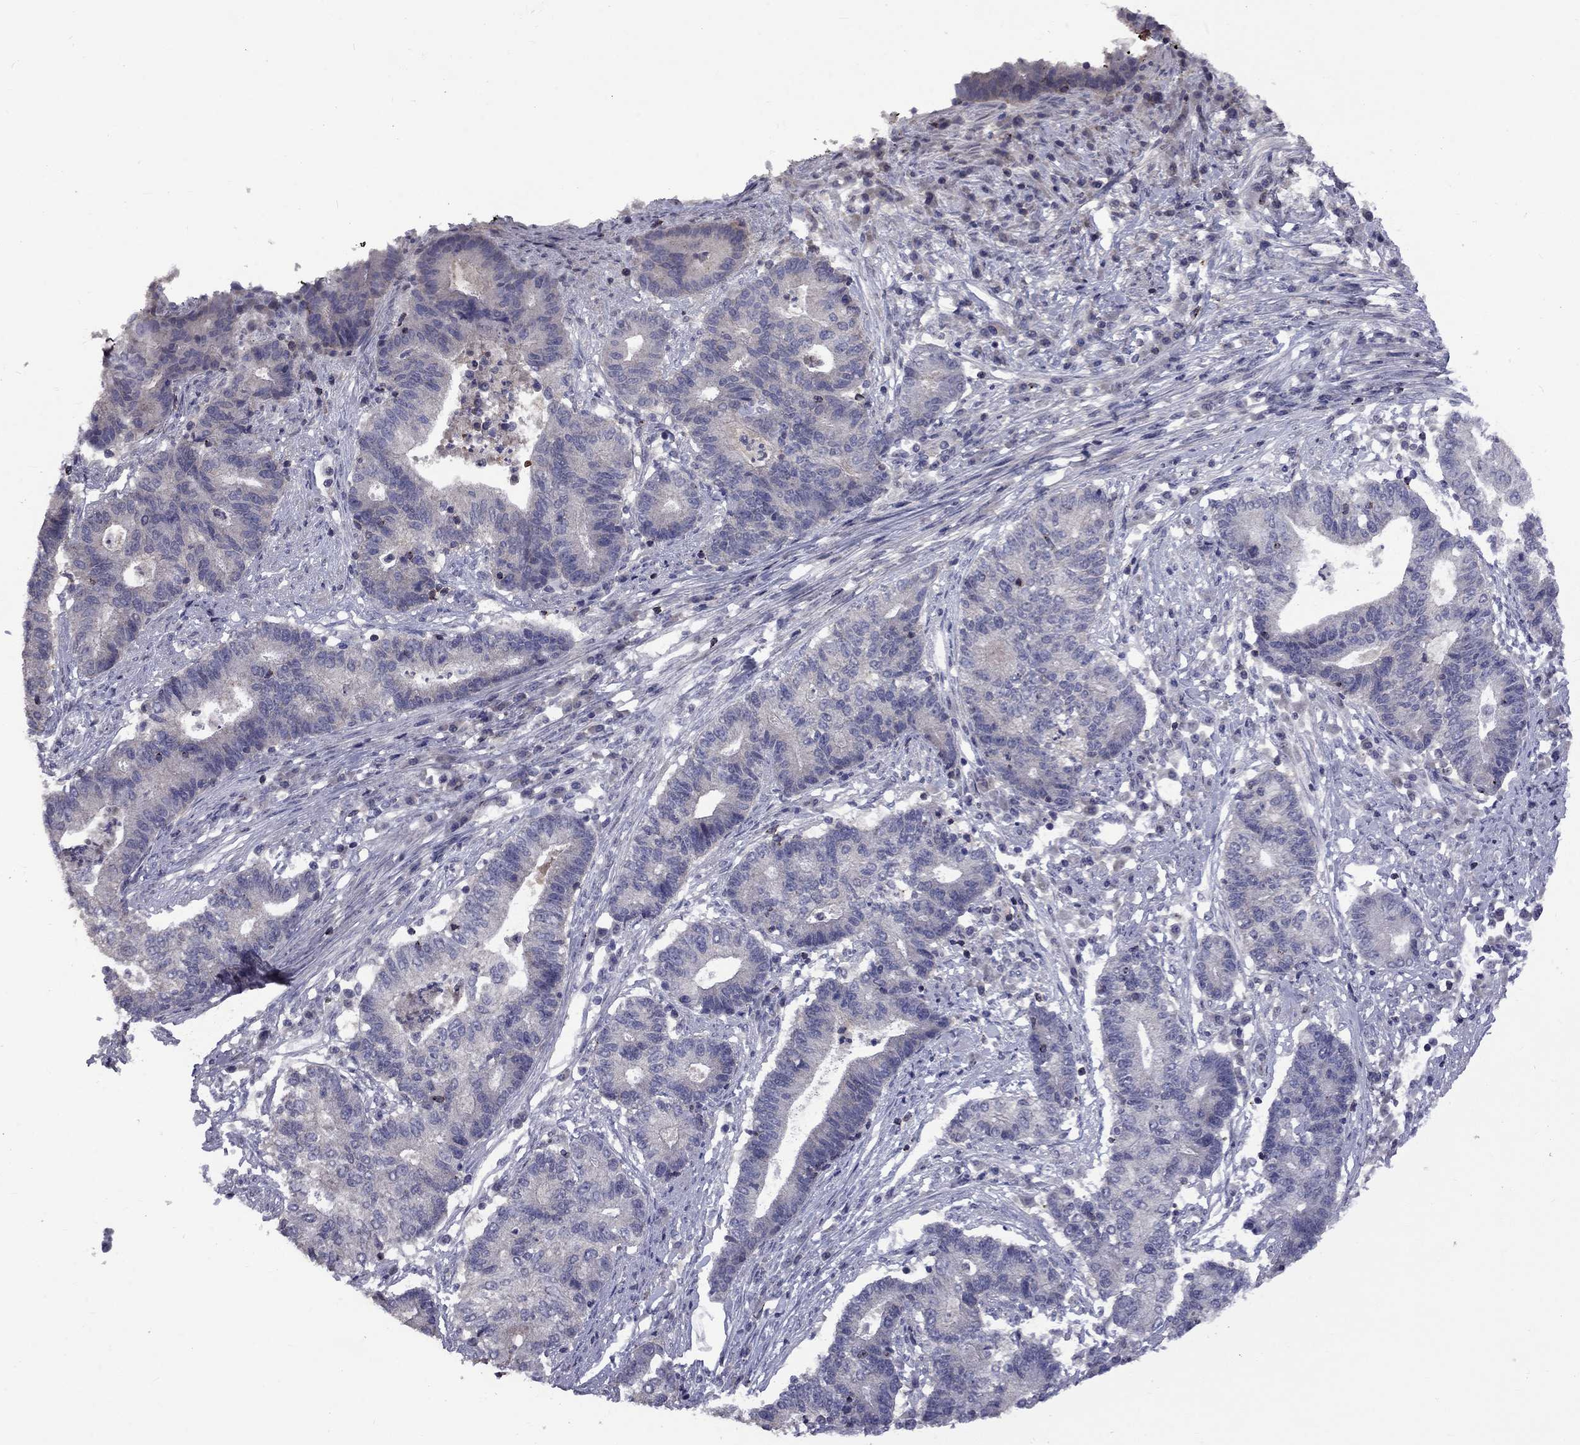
{"staining": {"intensity": "negative", "quantity": "none", "location": "none"}, "tissue": "endometrial cancer", "cell_type": "Tumor cells", "image_type": "cancer", "snomed": [{"axis": "morphology", "description": "Adenocarcinoma, NOS"}, {"axis": "topography", "description": "Uterus"}, {"axis": "topography", "description": "Endometrium"}], "caption": "Endometrial adenocarcinoma was stained to show a protein in brown. There is no significant expression in tumor cells.", "gene": "SNTA1", "patient": {"sex": "female", "age": 54}}